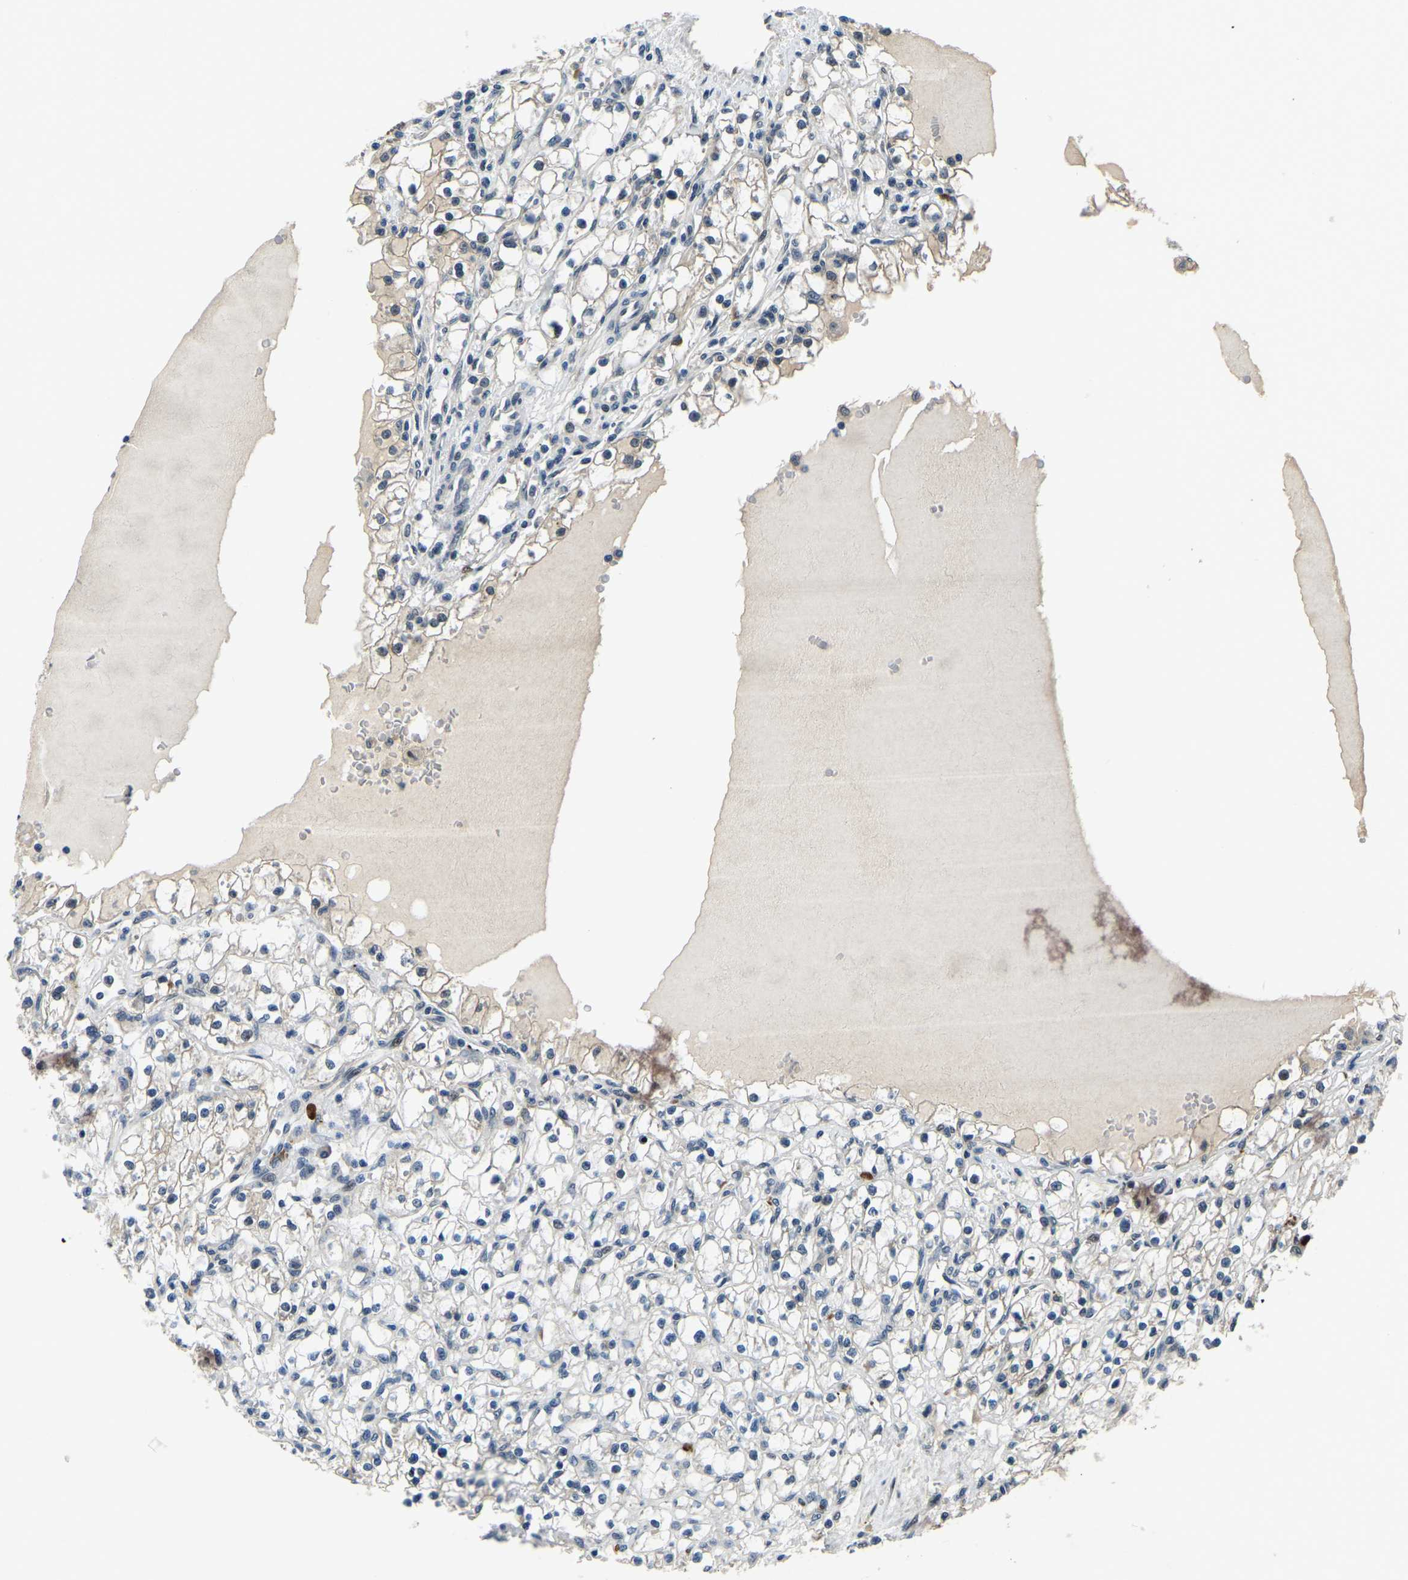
{"staining": {"intensity": "negative", "quantity": "none", "location": "none"}, "tissue": "renal cancer", "cell_type": "Tumor cells", "image_type": "cancer", "snomed": [{"axis": "morphology", "description": "Adenocarcinoma, NOS"}, {"axis": "topography", "description": "Kidney"}], "caption": "Tumor cells show no significant positivity in adenocarcinoma (renal).", "gene": "ING2", "patient": {"sex": "male", "age": 56}}